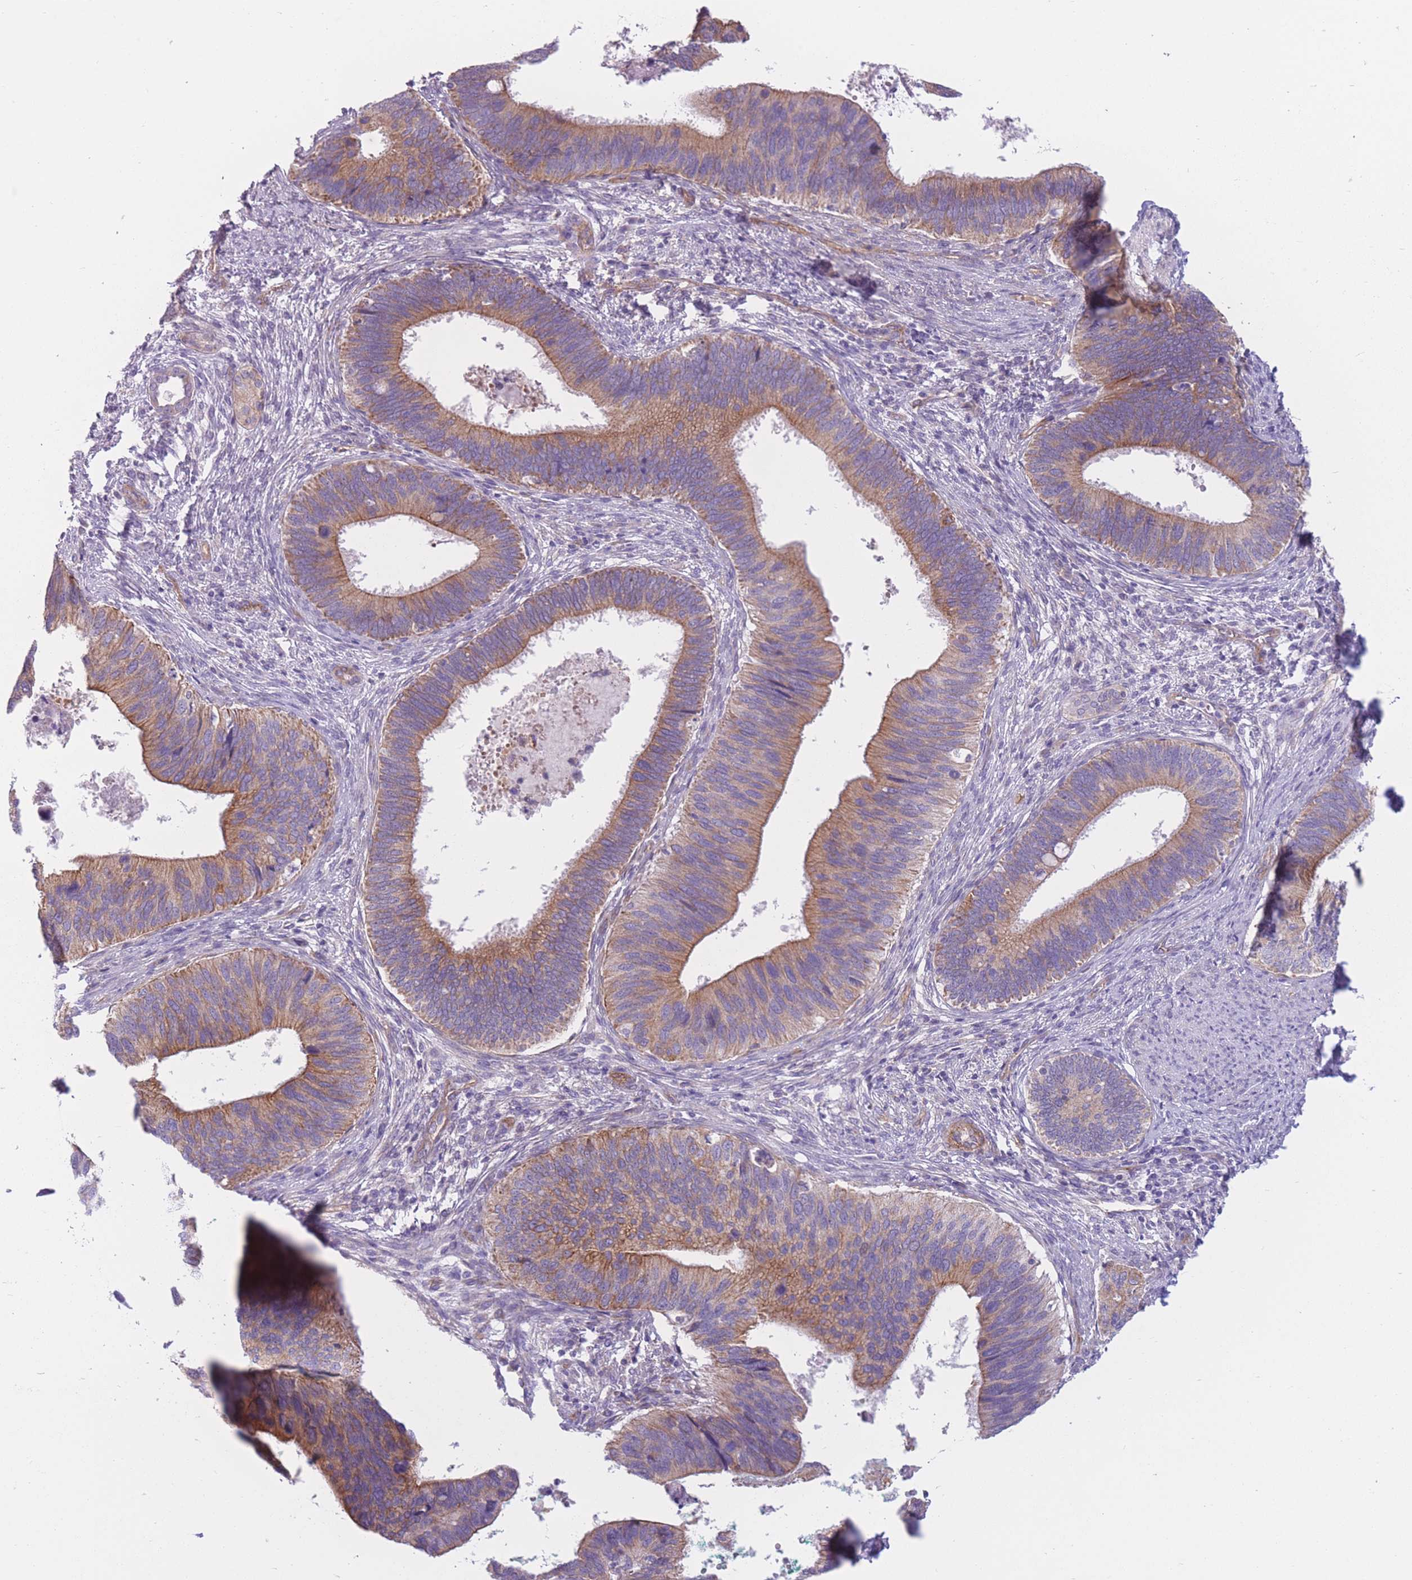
{"staining": {"intensity": "moderate", "quantity": ">75%", "location": "cytoplasmic/membranous"}, "tissue": "cervical cancer", "cell_type": "Tumor cells", "image_type": "cancer", "snomed": [{"axis": "morphology", "description": "Adenocarcinoma, NOS"}, {"axis": "topography", "description": "Cervix"}], "caption": "A brown stain labels moderate cytoplasmic/membranous positivity of a protein in human adenocarcinoma (cervical) tumor cells. The protein is stained brown, and the nuclei are stained in blue (DAB IHC with brightfield microscopy, high magnification).", "gene": "SERPINB3", "patient": {"sex": "female", "age": 42}}